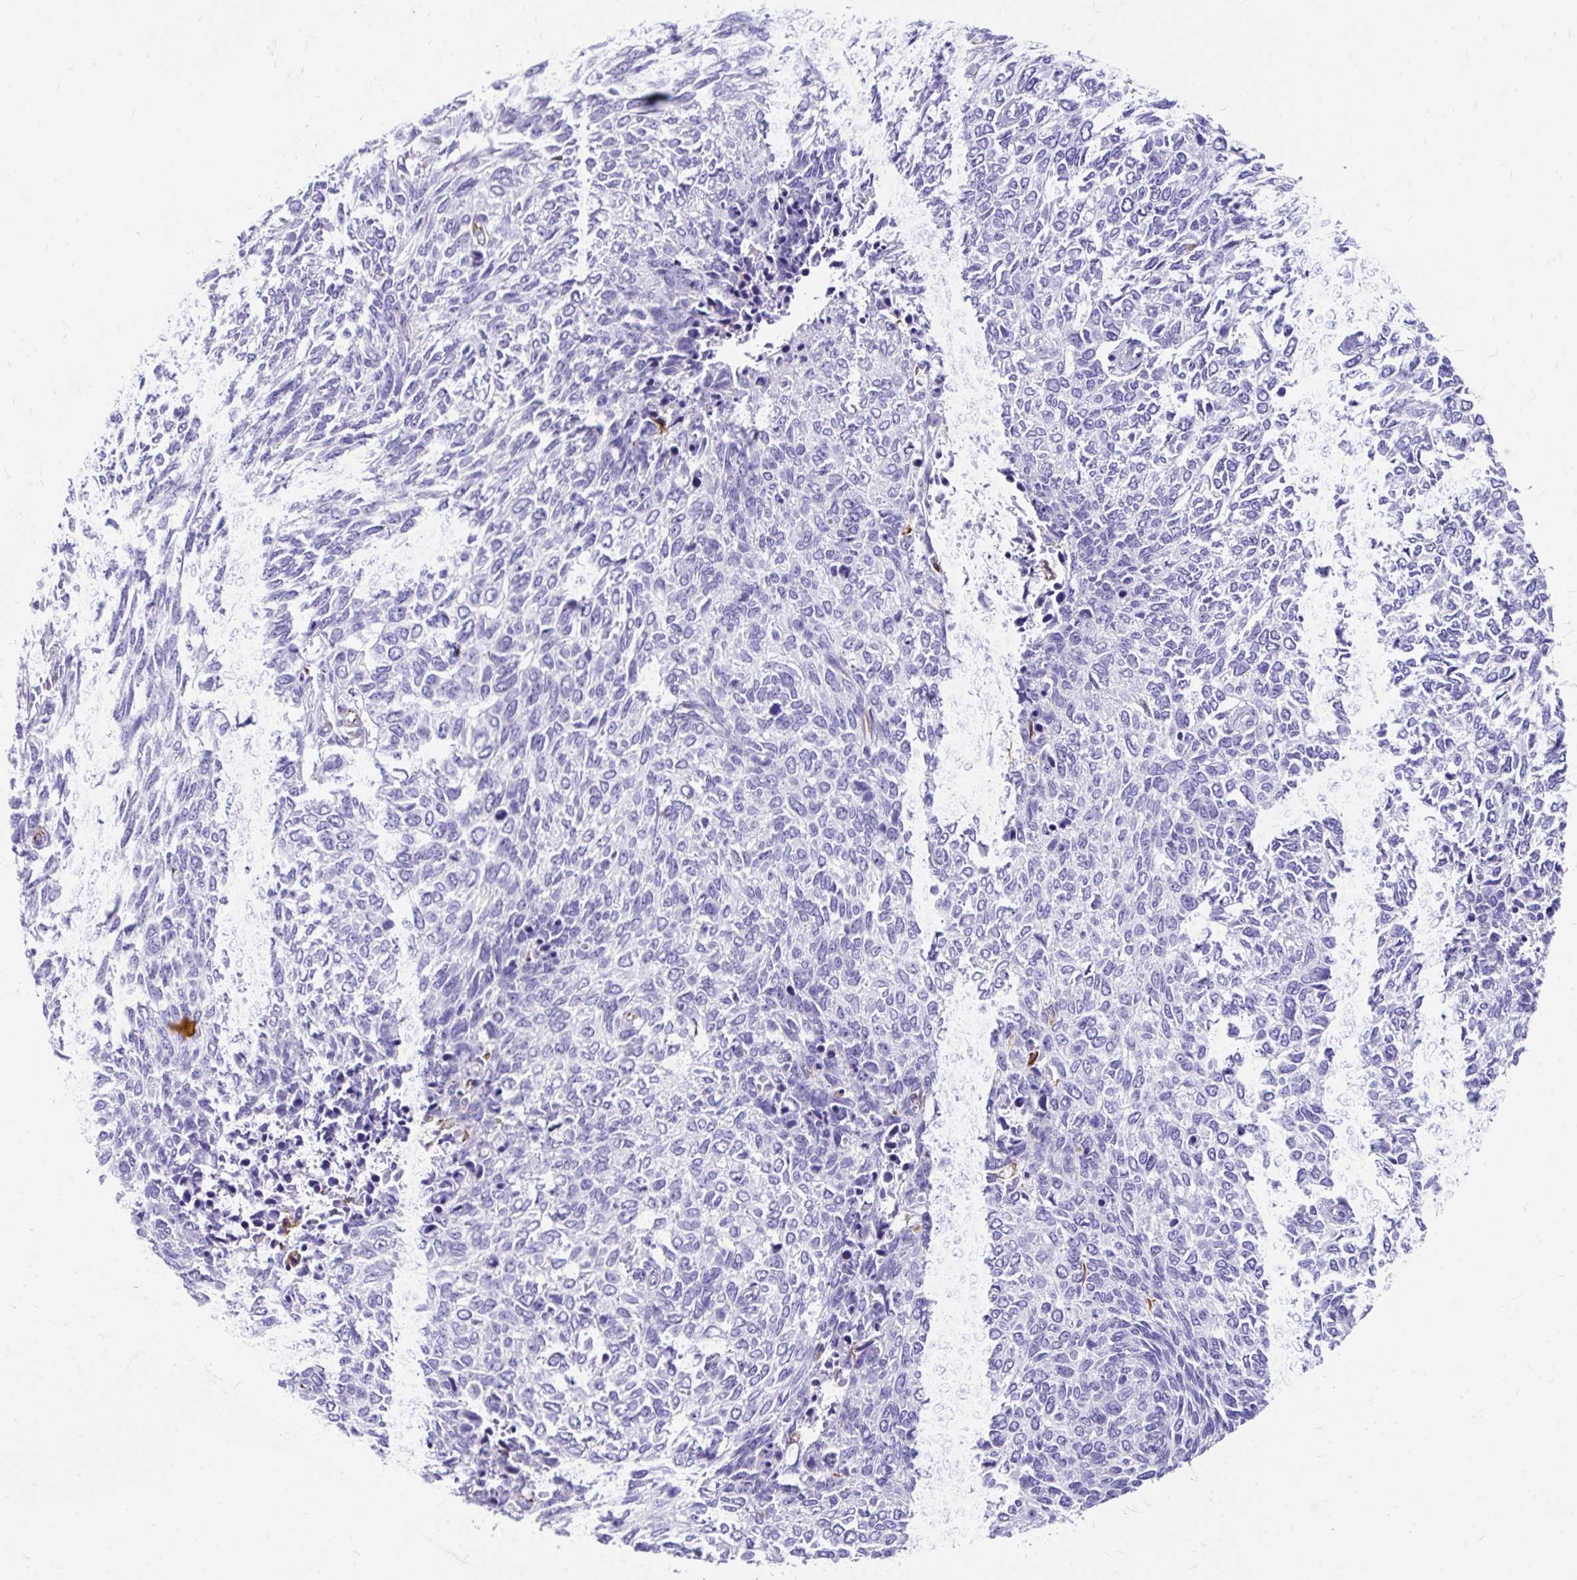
{"staining": {"intensity": "negative", "quantity": "none", "location": "none"}, "tissue": "skin cancer", "cell_type": "Tumor cells", "image_type": "cancer", "snomed": [{"axis": "morphology", "description": "Basal cell carcinoma"}, {"axis": "topography", "description": "Skin"}], "caption": "Immunohistochemistry (IHC) micrograph of skin cancer stained for a protein (brown), which reveals no expression in tumor cells.", "gene": "ZNF699", "patient": {"sex": "female", "age": 65}}